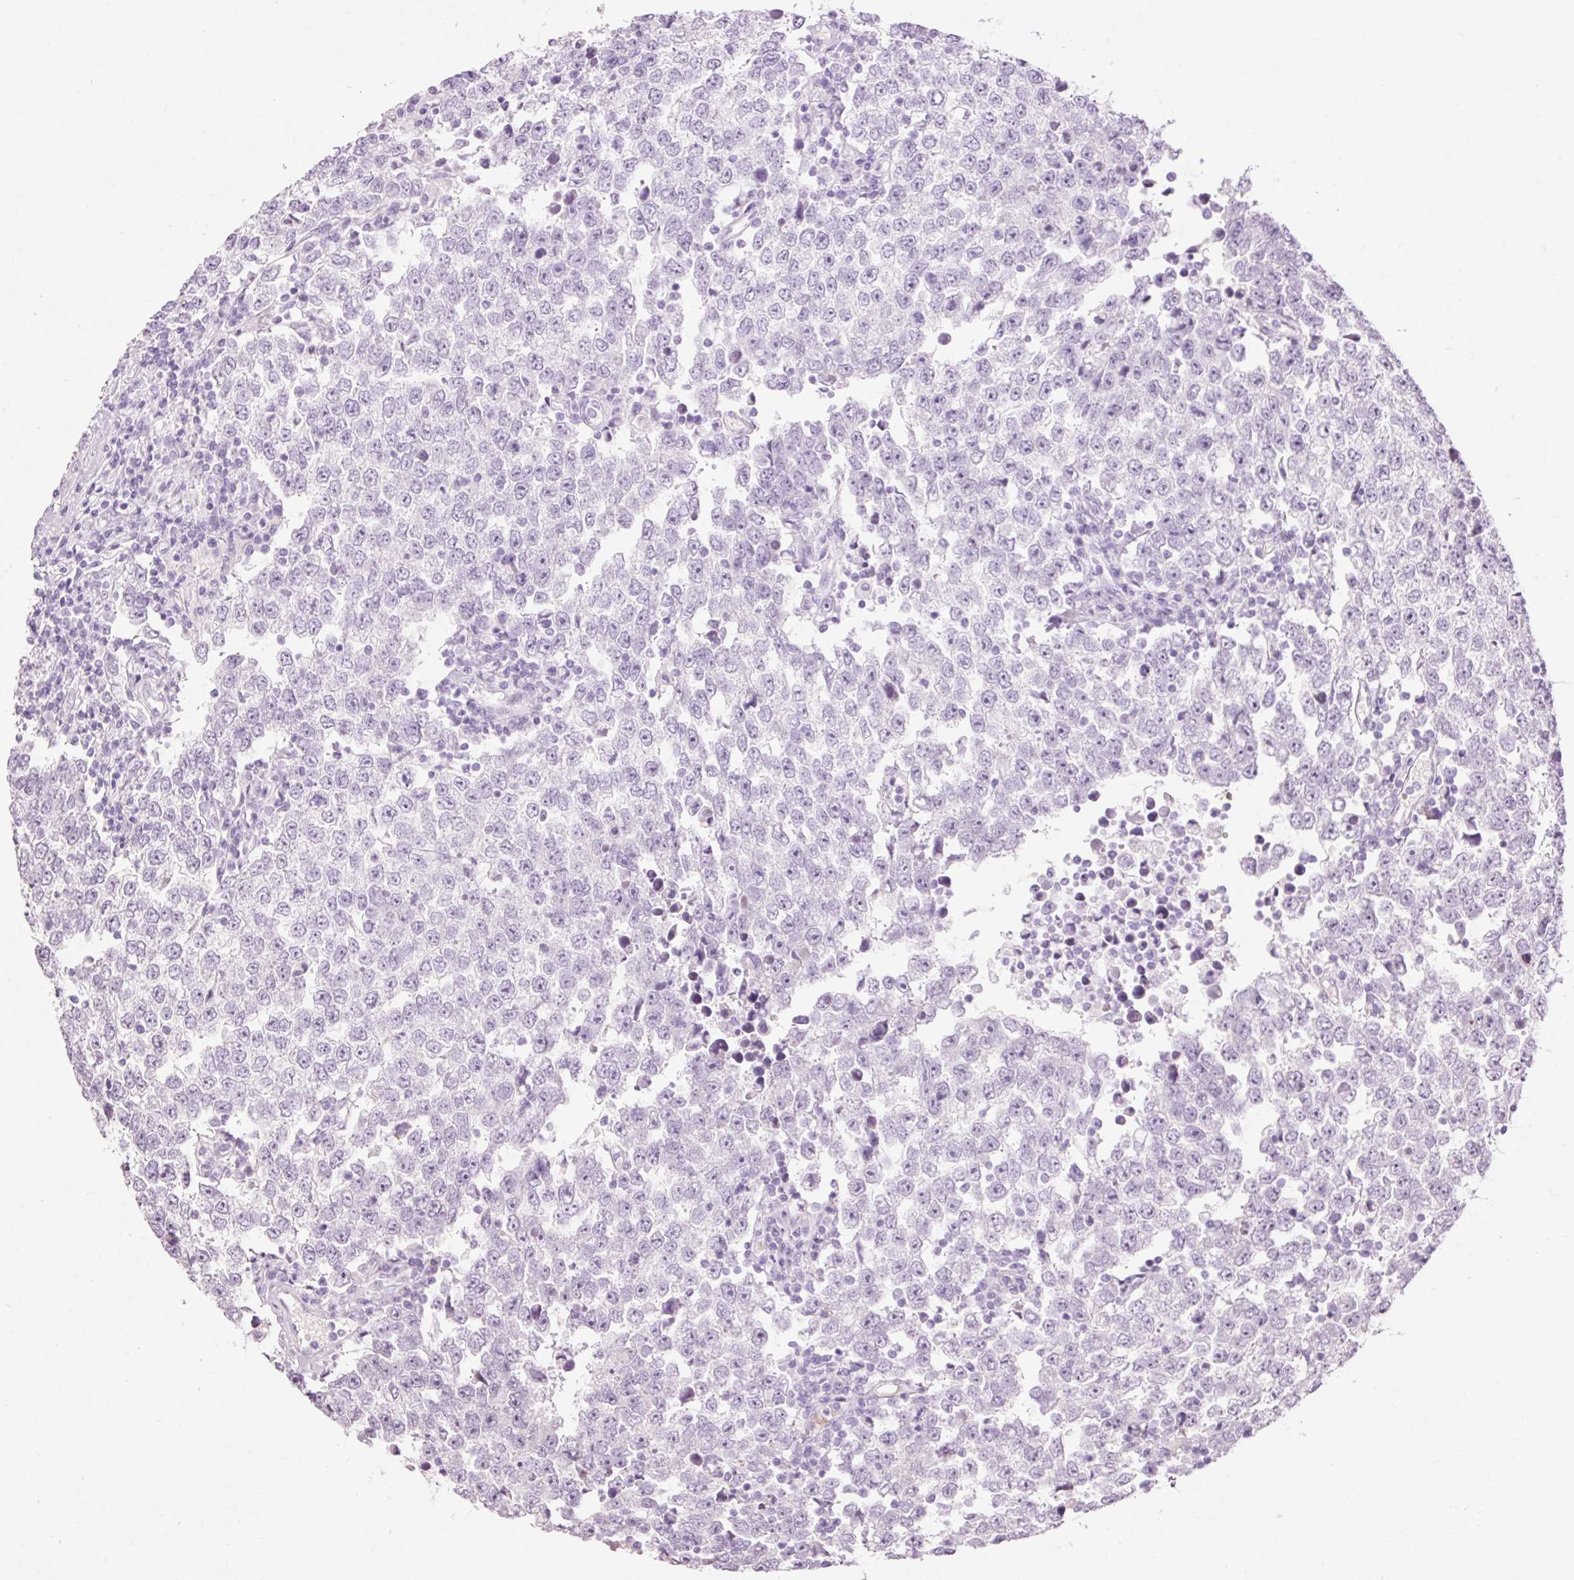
{"staining": {"intensity": "negative", "quantity": "none", "location": "none"}, "tissue": "testis cancer", "cell_type": "Tumor cells", "image_type": "cancer", "snomed": [{"axis": "morphology", "description": "Seminoma, NOS"}, {"axis": "morphology", "description": "Carcinoma, Embryonal, NOS"}, {"axis": "topography", "description": "Testis"}], "caption": "Immunohistochemical staining of human testis embryonal carcinoma shows no significant staining in tumor cells. (DAB IHC with hematoxylin counter stain).", "gene": "PDE6B", "patient": {"sex": "male", "age": 28}}